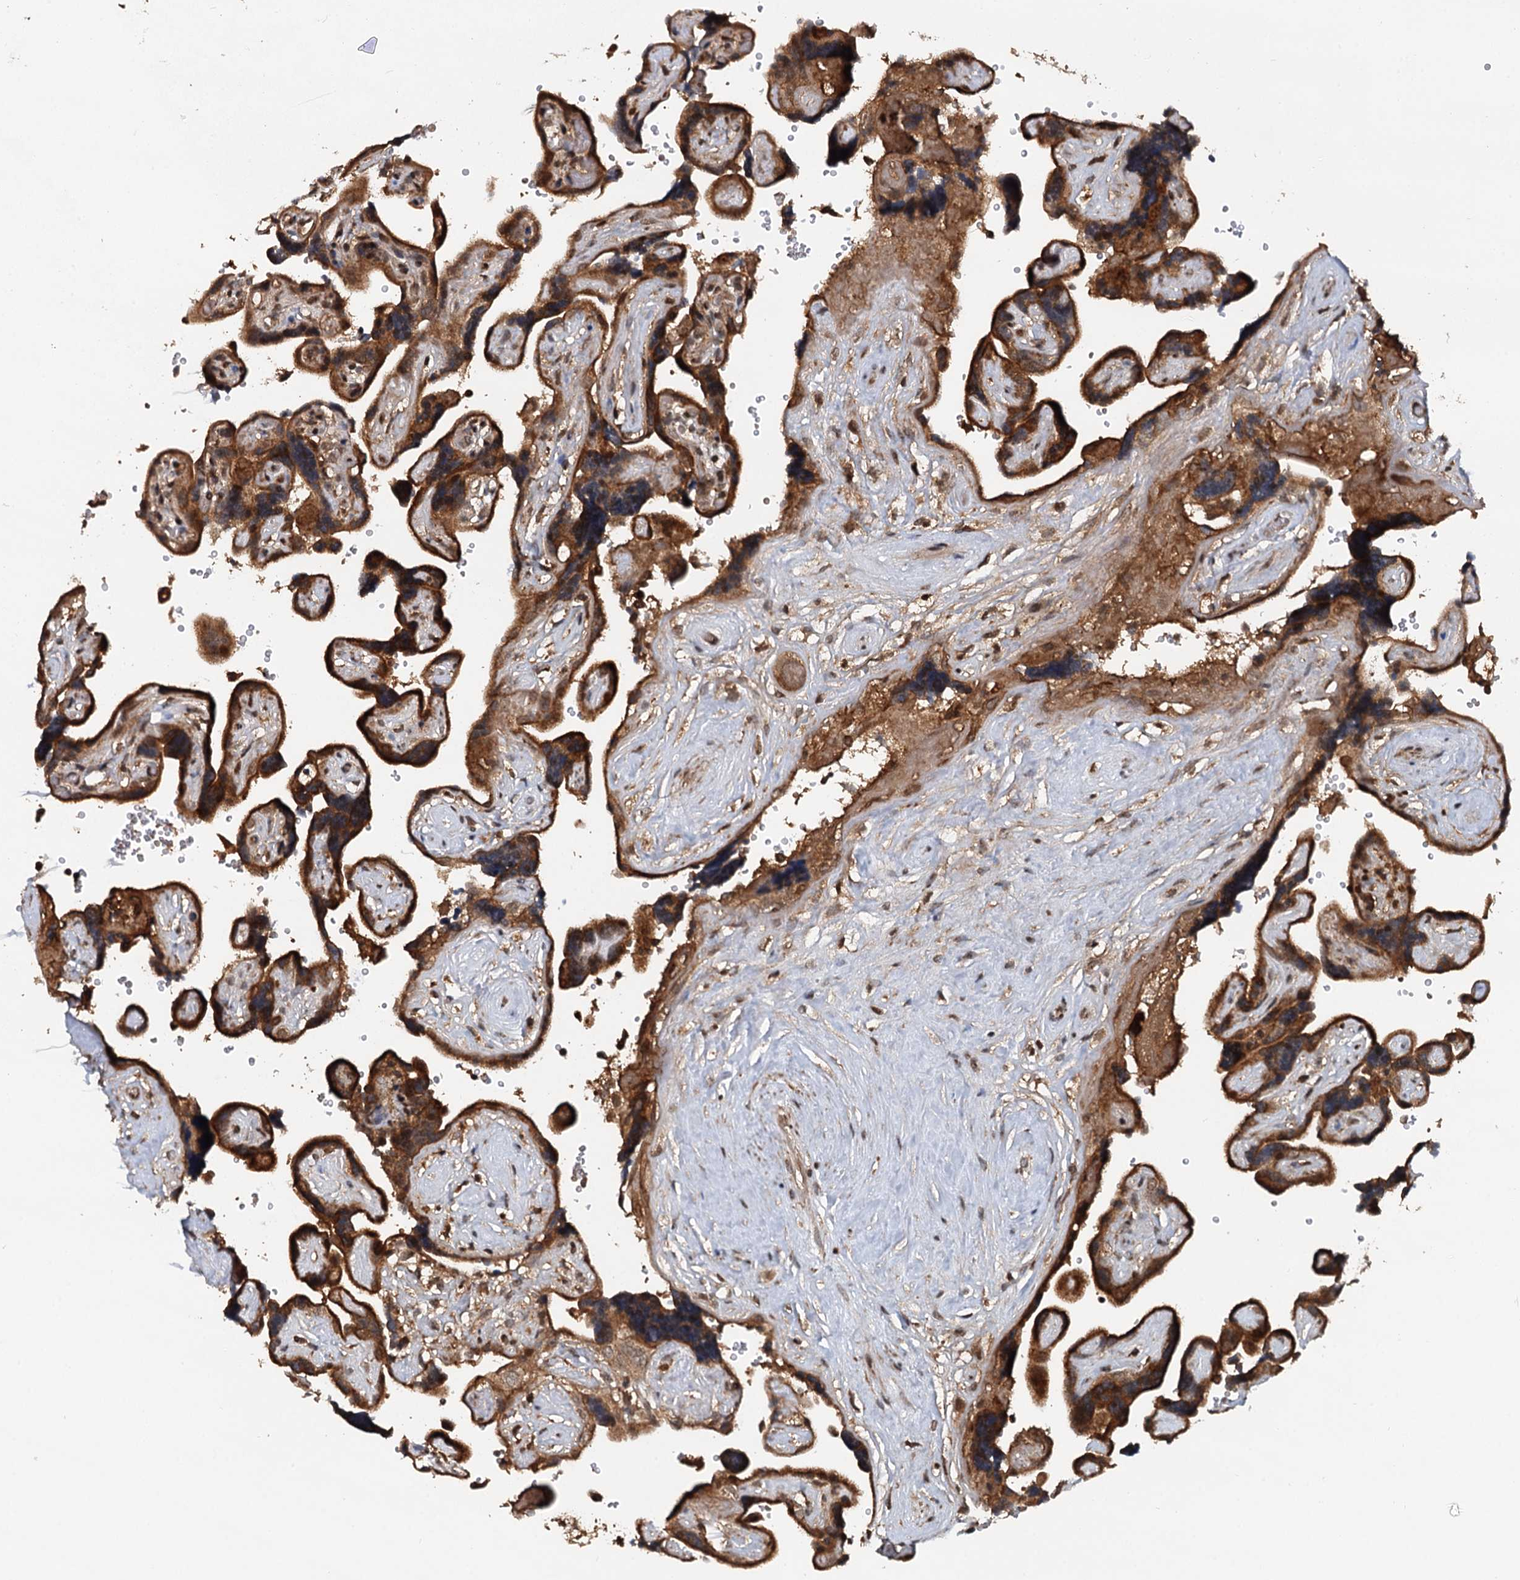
{"staining": {"intensity": "strong", "quantity": ">75%", "location": "cytoplasmic/membranous,nuclear"}, "tissue": "placenta", "cell_type": "Decidual cells", "image_type": "normal", "snomed": [{"axis": "morphology", "description": "Normal tissue, NOS"}, {"axis": "topography", "description": "Placenta"}], "caption": "DAB immunohistochemical staining of benign placenta demonstrates strong cytoplasmic/membranous,nuclear protein positivity in approximately >75% of decidual cells.", "gene": "STUB1", "patient": {"sex": "female", "age": 30}}